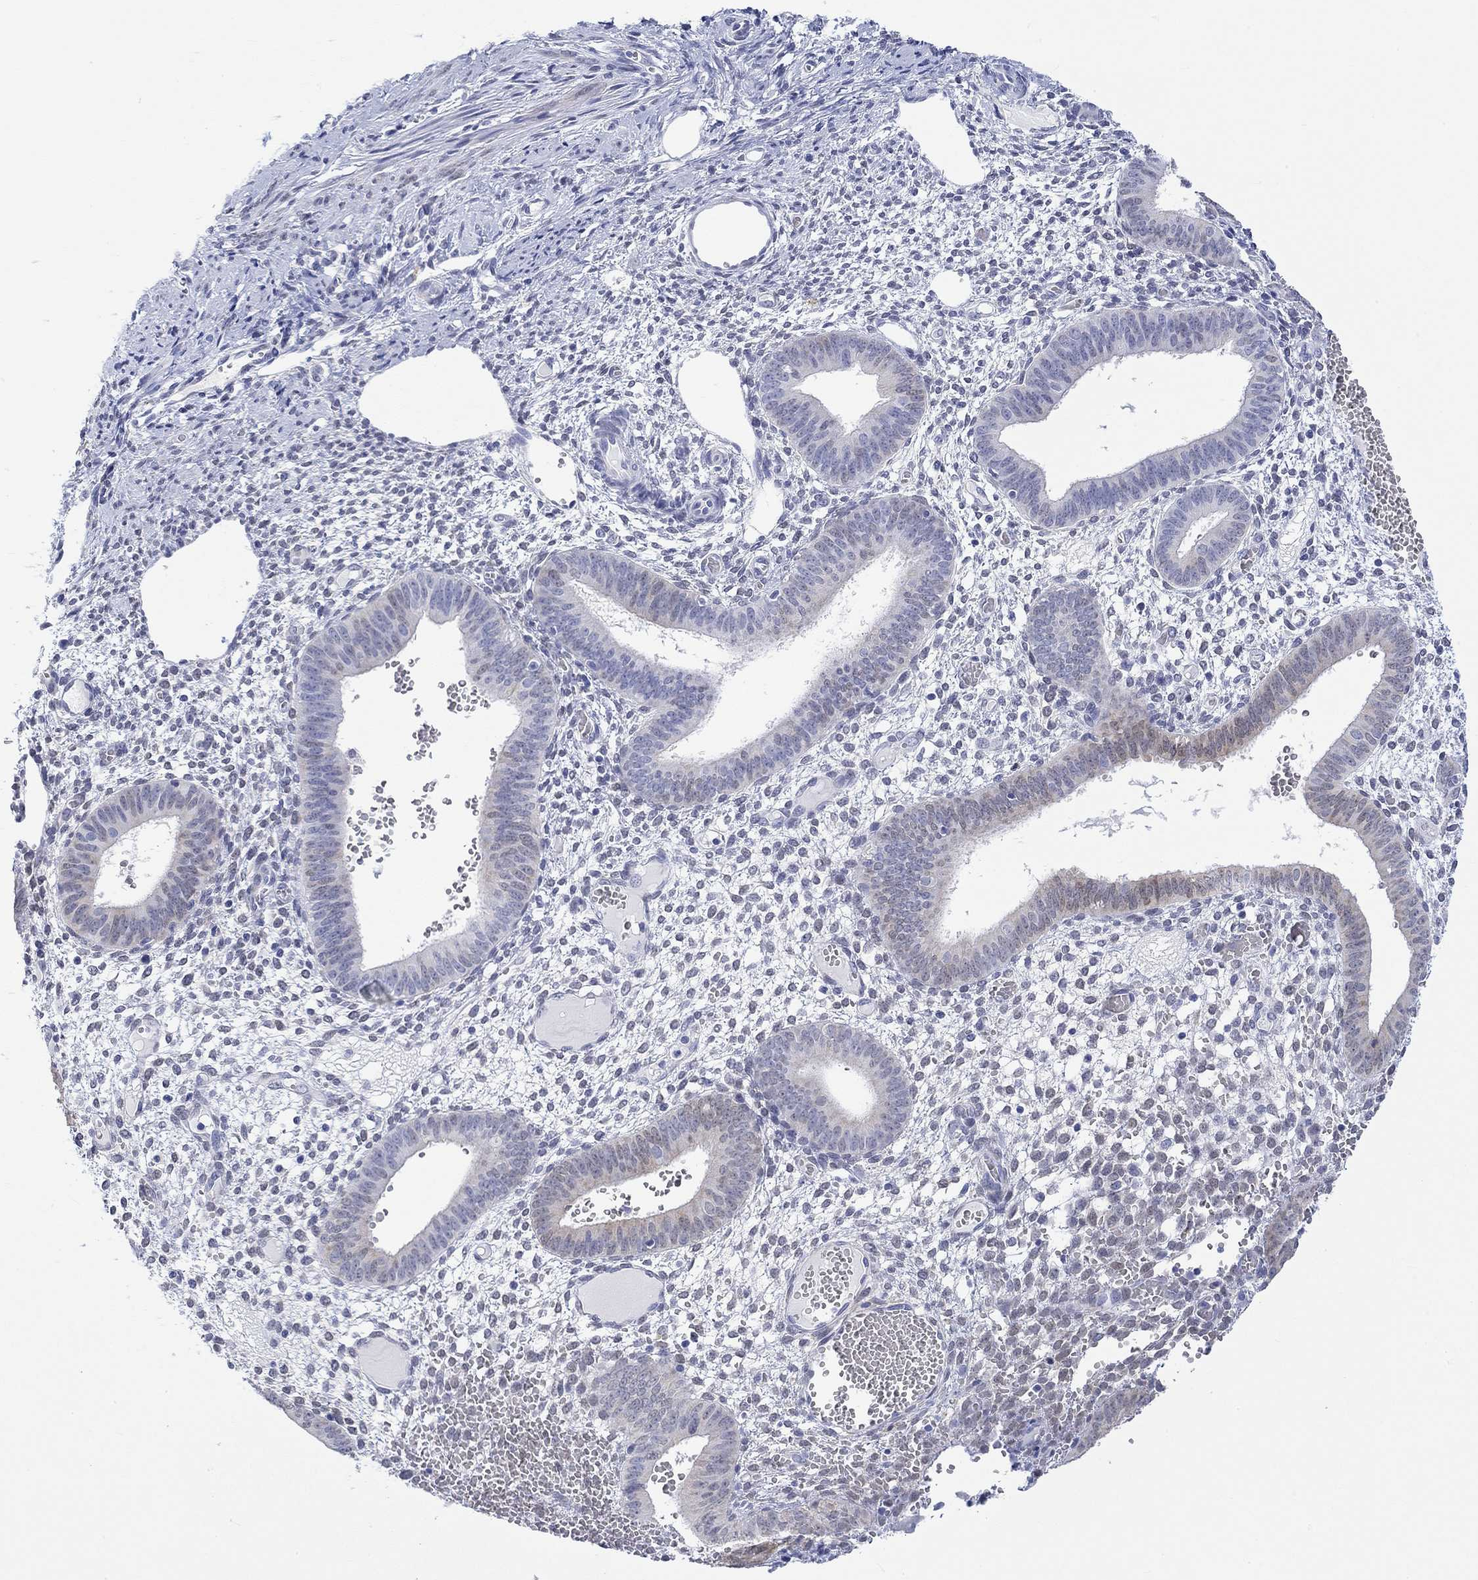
{"staining": {"intensity": "negative", "quantity": "none", "location": "none"}, "tissue": "endometrium", "cell_type": "Cells in endometrial stroma", "image_type": "normal", "snomed": [{"axis": "morphology", "description": "Normal tissue, NOS"}, {"axis": "topography", "description": "Endometrium"}], "caption": "Image shows no significant protein staining in cells in endometrial stroma of normal endometrium.", "gene": "MSI1", "patient": {"sex": "female", "age": 42}}